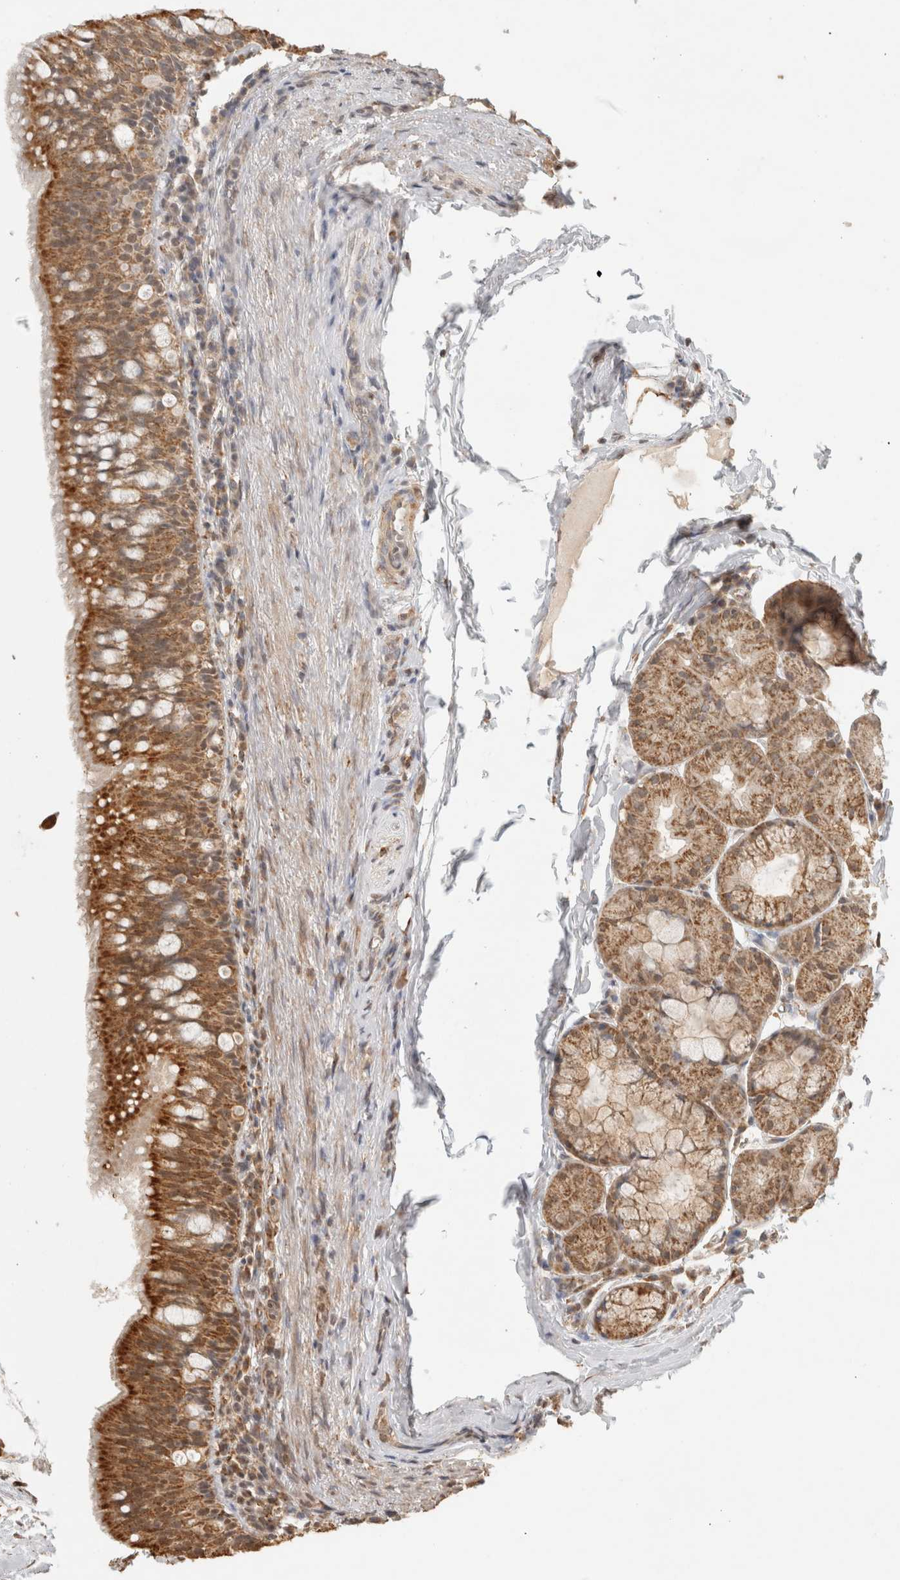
{"staining": {"intensity": "moderate", "quantity": ">75%", "location": "cytoplasmic/membranous"}, "tissue": "carcinoid", "cell_type": "Tumor cells", "image_type": "cancer", "snomed": [{"axis": "morphology", "description": "Carcinoid, malignant, NOS"}, {"axis": "topography", "description": "Lung"}], "caption": "Protein staining displays moderate cytoplasmic/membranous positivity in approximately >75% of tumor cells in carcinoid (malignant).", "gene": "BNIP3L", "patient": {"sex": "male", "age": 30}}